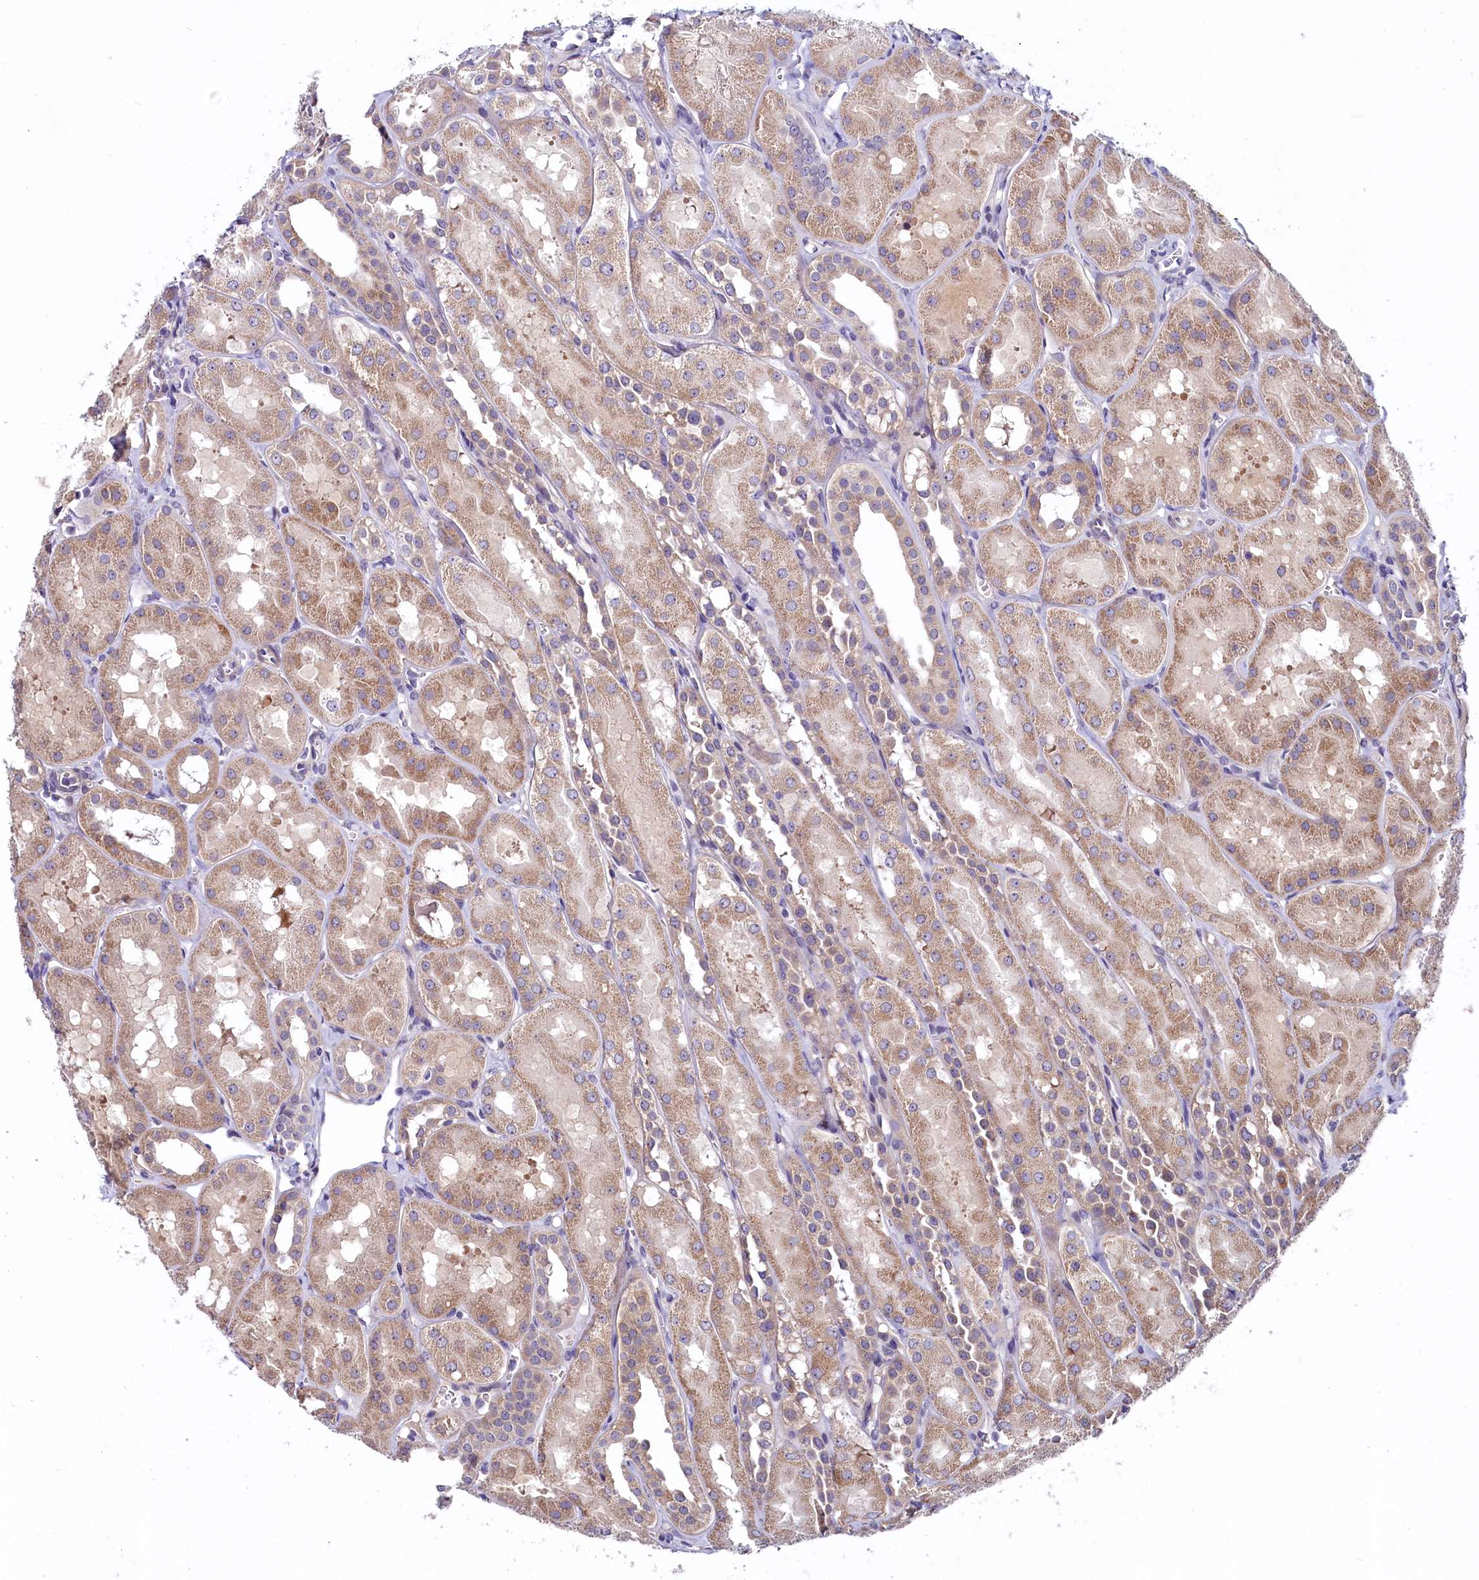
{"staining": {"intensity": "weak", "quantity": "25%-75%", "location": "cytoplasmic/membranous"}, "tissue": "kidney", "cell_type": "Cells in glomeruli", "image_type": "normal", "snomed": [{"axis": "morphology", "description": "Normal tissue, NOS"}, {"axis": "topography", "description": "Kidney"}, {"axis": "topography", "description": "Urinary bladder"}], "caption": "Immunohistochemistry (DAB (3,3'-diaminobenzidine)) staining of unremarkable human kidney shows weak cytoplasmic/membranous protein expression in approximately 25%-75% of cells in glomeruli.", "gene": "SLC39A6", "patient": {"sex": "male", "age": 16}}